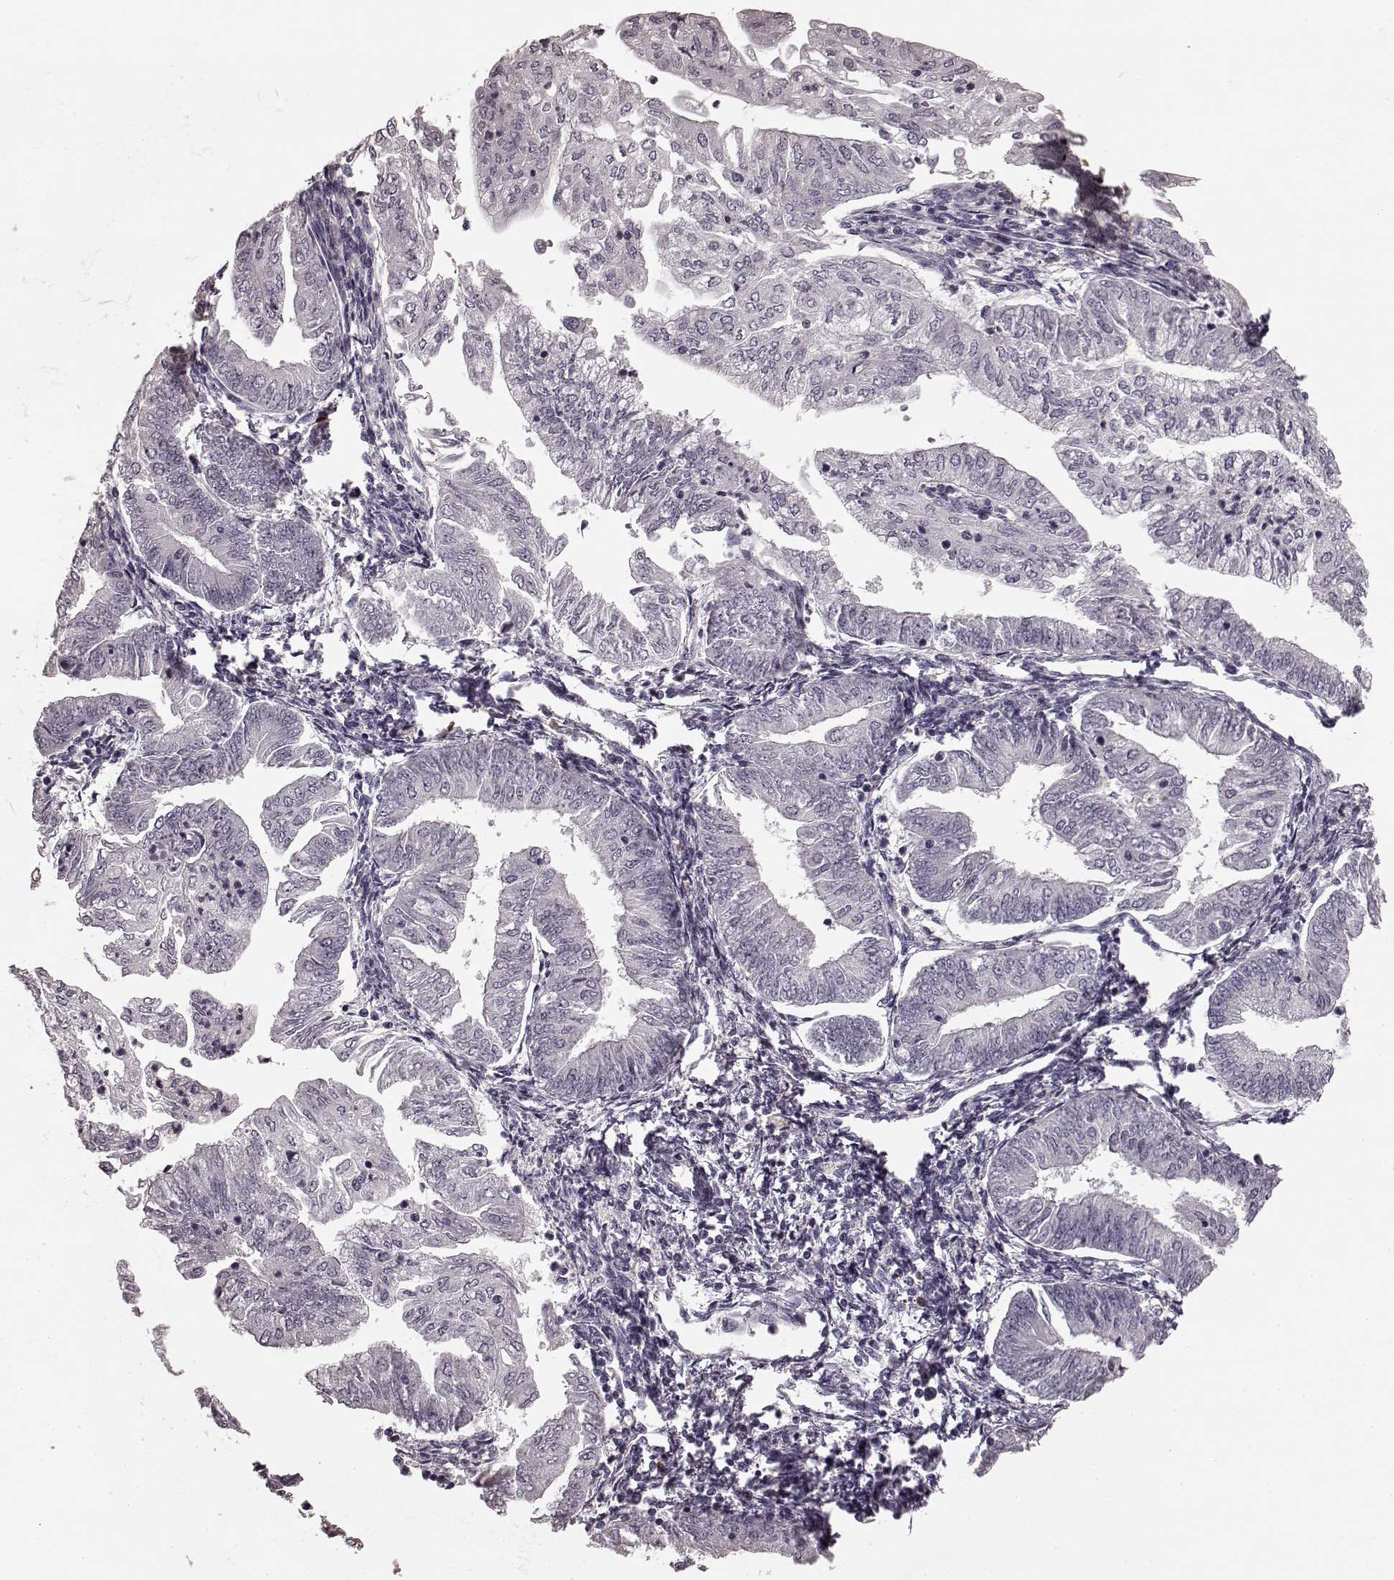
{"staining": {"intensity": "negative", "quantity": "none", "location": "none"}, "tissue": "endometrial cancer", "cell_type": "Tumor cells", "image_type": "cancer", "snomed": [{"axis": "morphology", "description": "Adenocarcinoma, NOS"}, {"axis": "topography", "description": "Endometrium"}], "caption": "Immunohistochemistry (IHC) histopathology image of human endometrial cancer stained for a protein (brown), which exhibits no staining in tumor cells.", "gene": "CD28", "patient": {"sex": "female", "age": 55}}